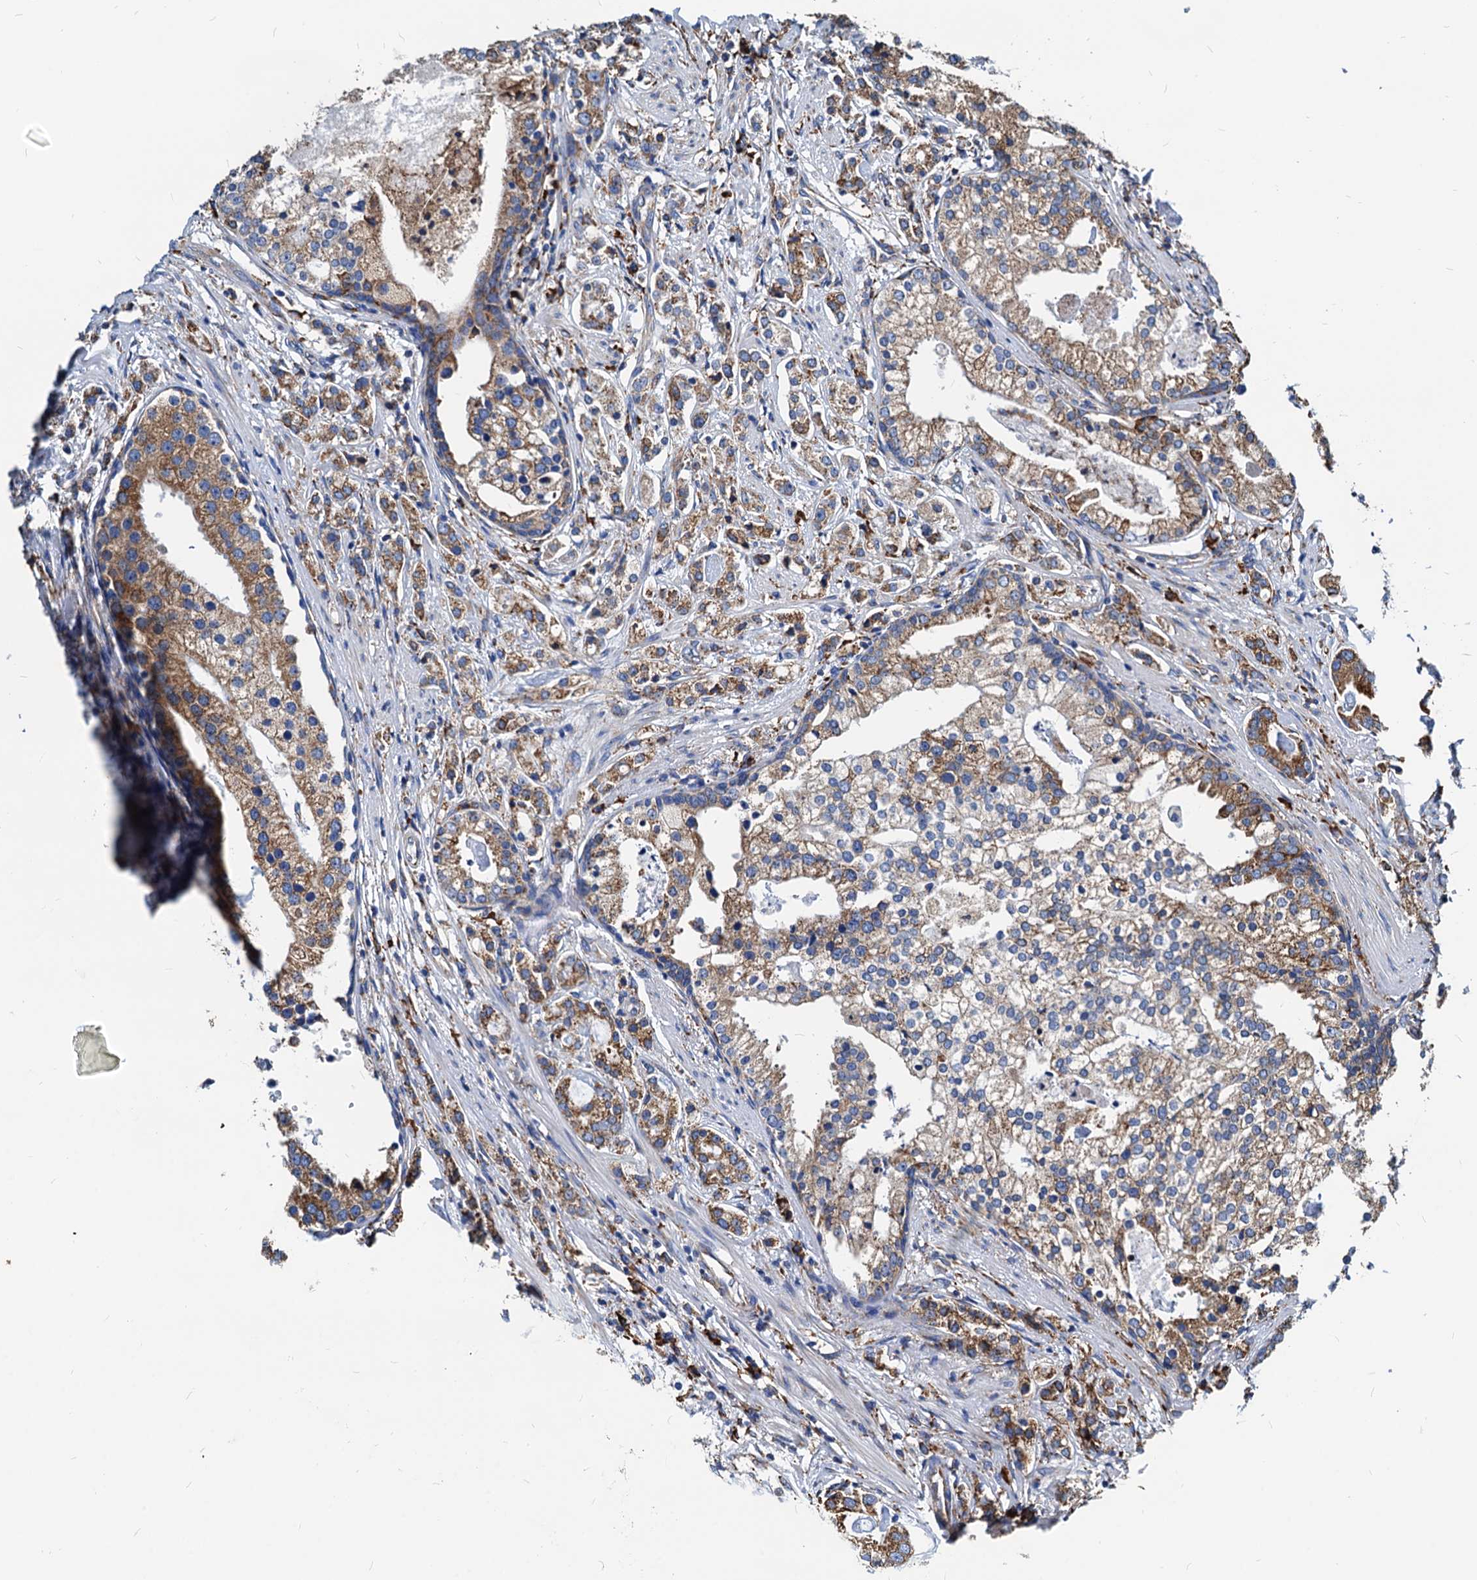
{"staining": {"intensity": "moderate", "quantity": ">75%", "location": "cytoplasmic/membranous"}, "tissue": "prostate cancer", "cell_type": "Tumor cells", "image_type": "cancer", "snomed": [{"axis": "morphology", "description": "Adenocarcinoma, High grade"}, {"axis": "topography", "description": "Prostate"}], "caption": "Moderate cytoplasmic/membranous positivity for a protein is present in approximately >75% of tumor cells of prostate cancer (high-grade adenocarcinoma) using immunohistochemistry.", "gene": "HSPA5", "patient": {"sex": "male", "age": 69}}